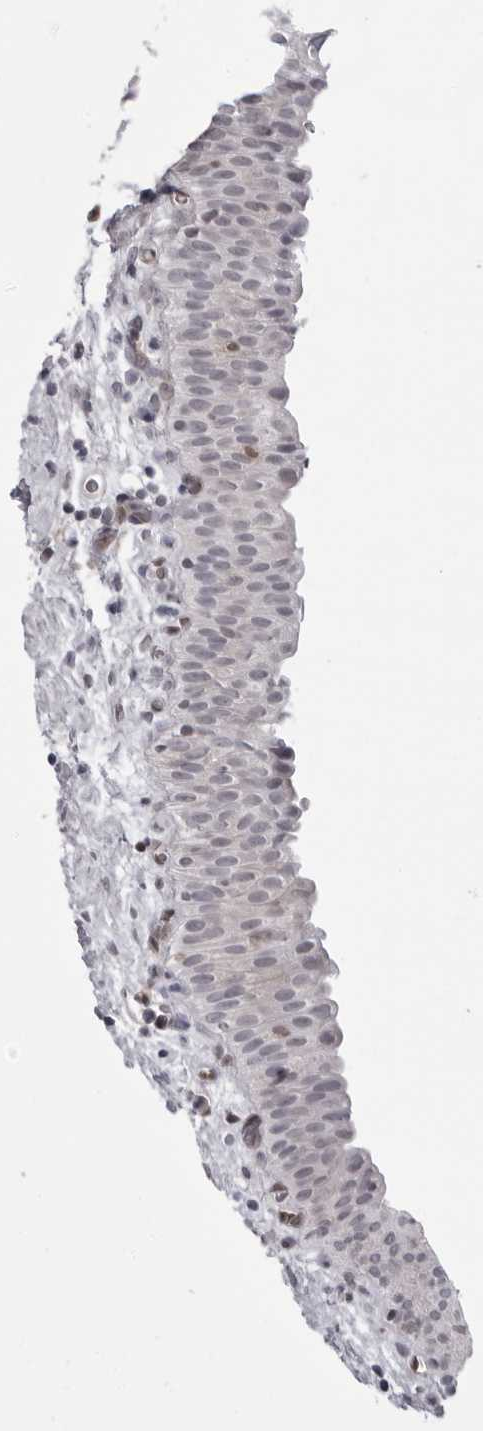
{"staining": {"intensity": "weak", "quantity": "<25%", "location": "cytoplasmic/membranous"}, "tissue": "urinary bladder", "cell_type": "Urothelial cells", "image_type": "normal", "snomed": [{"axis": "morphology", "description": "Normal tissue, NOS"}, {"axis": "topography", "description": "Urinary bladder"}], "caption": "IHC photomicrograph of normal urinary bladder stained for a protein (brown), which exhibits no positivity in urothelial cells. The staining was performed using DAB to visualize the protein expression in brown, while the nuclei were stained in blue with hematoxylin (Magnification: 20x).", "gene": "MAPK12", "patient": {"sex": "male", "age": 82}}